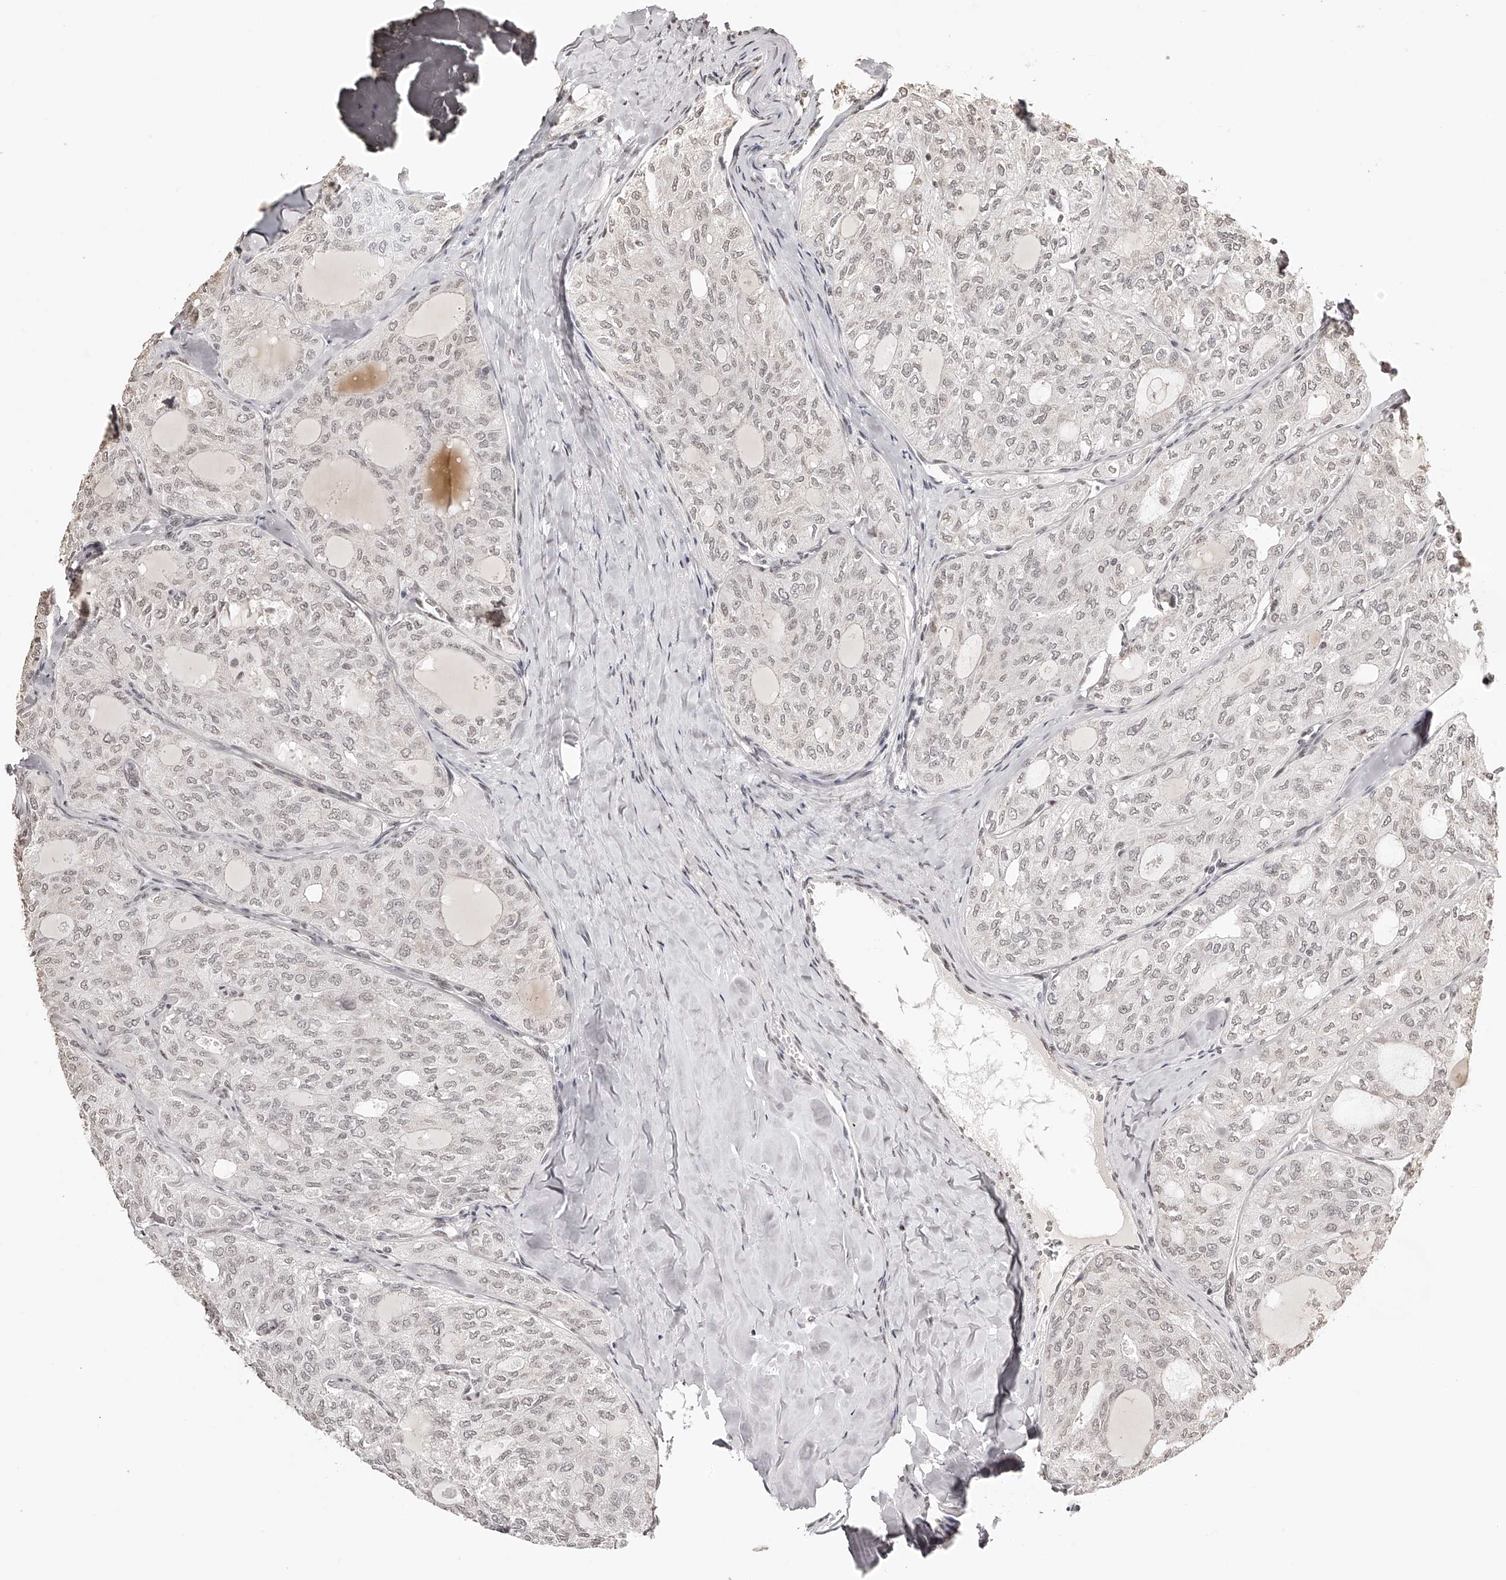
{"staining": {"intensity": "weak", "quantity": ">75%", "location": "nuclear"}, "tissue": "thyroid cancer", "cell_type": "Tumor cells", "image_type": "cancer", "snomed": [{"axis": "morphology", "description": "Follicular adenoma carcinoma, NOS"}, {"axis": "topography", "description": "Thyroid gland"}], "caption": "Human thyroid cancer (follicular adenoma carcinoma) stained with a brown dye displays weak nuclear positive positivity in about >75% of tumor cells.", "gene": "ZNF503", "patient": {"sex": "male", "age": 75}}